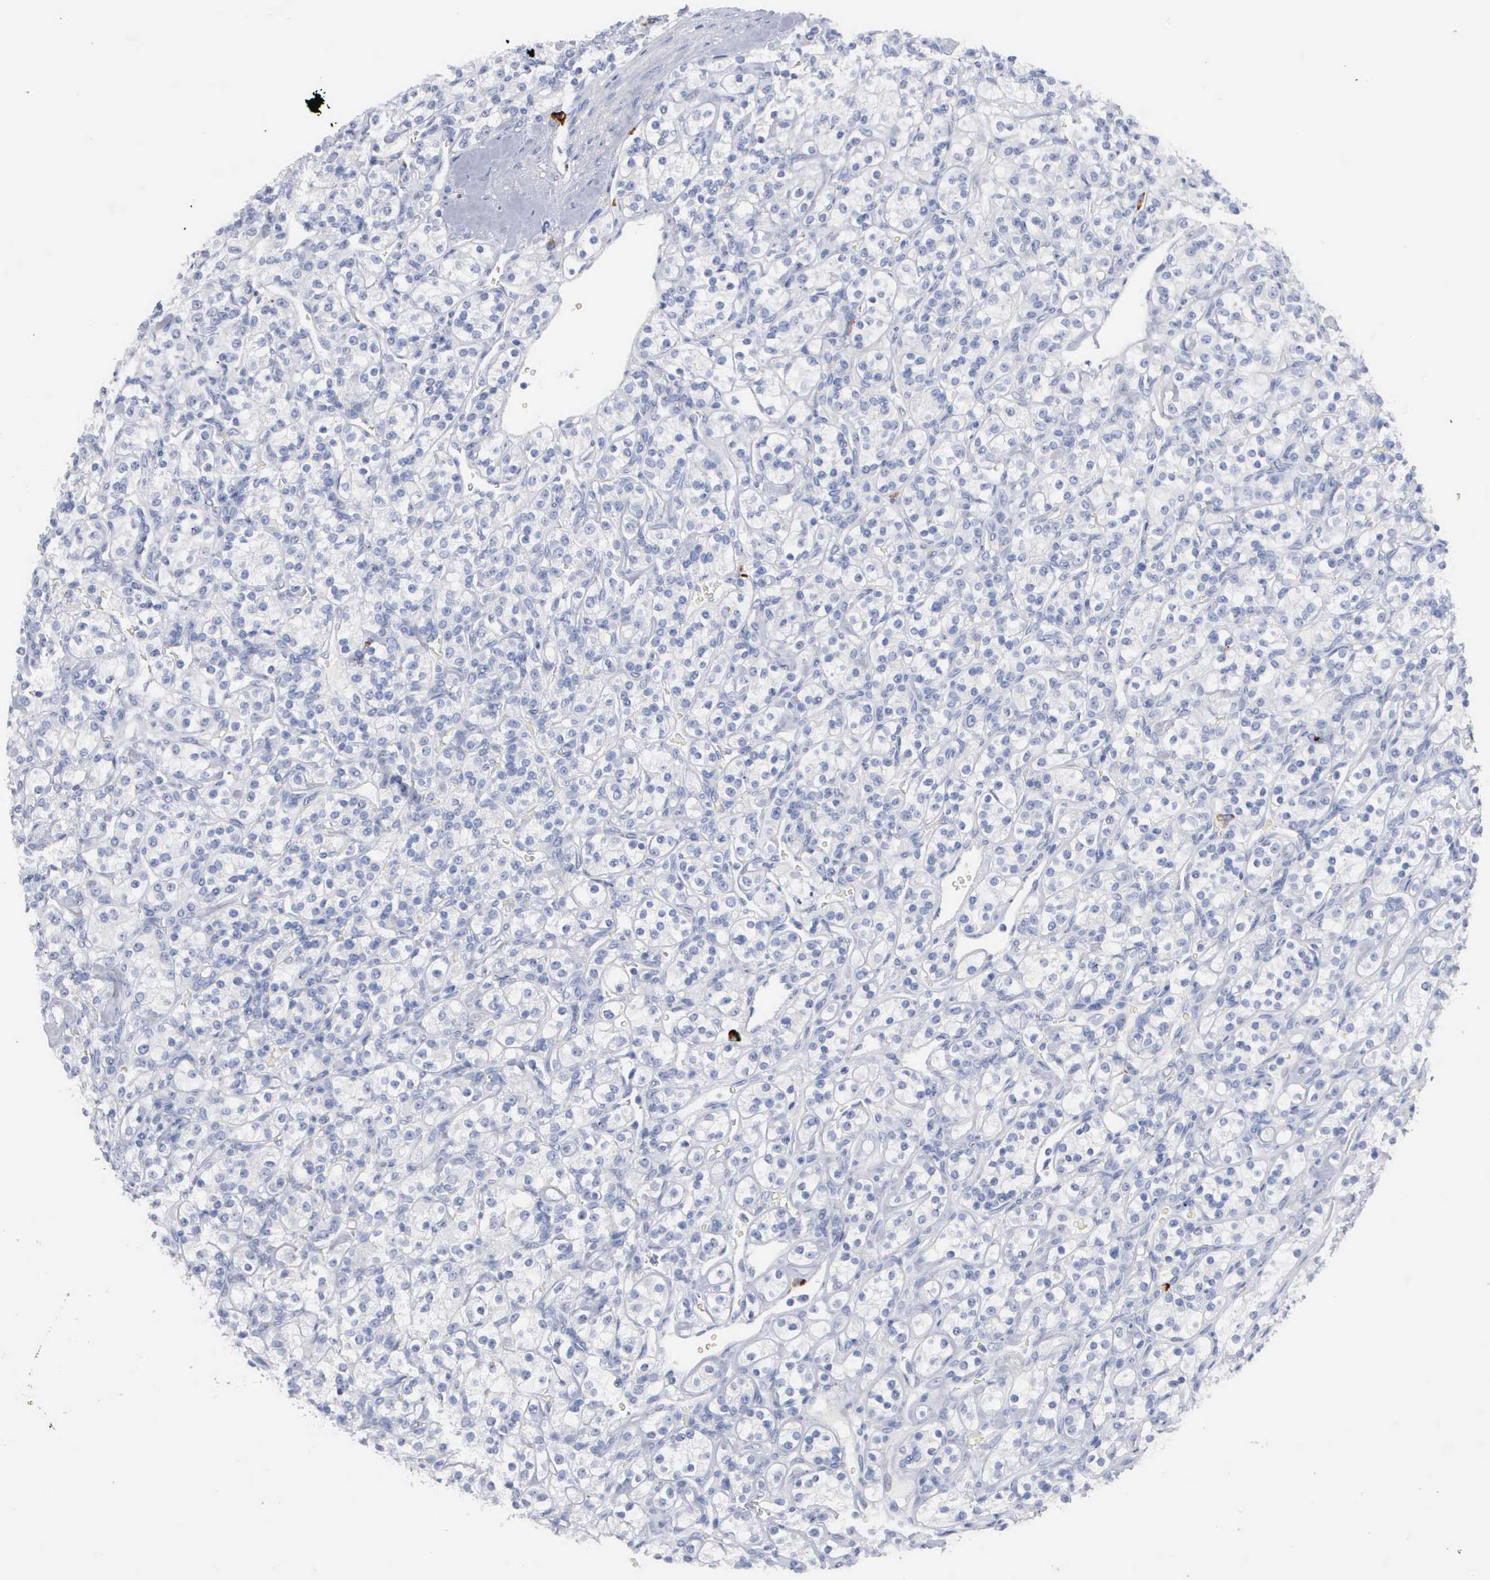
{"staining": {"intensity": "negative", "quantity": "none", "location": "none"}, "tissue": "renal cancer", "cell_type": "Tumor cells", "image_type": "cancer", "snomed": [{"axis": "morphology", "description": "Adenocarcinoma, NOS"}, {"axis": "topography", "description": "Kidney"}], "caption": "Adenocarcinoma (renal) was stained to show a protein in brown. There is no significant expression in tumor cells.", "gene": "ASPHD2", "patient": {"sex": "male", "age": 77}}